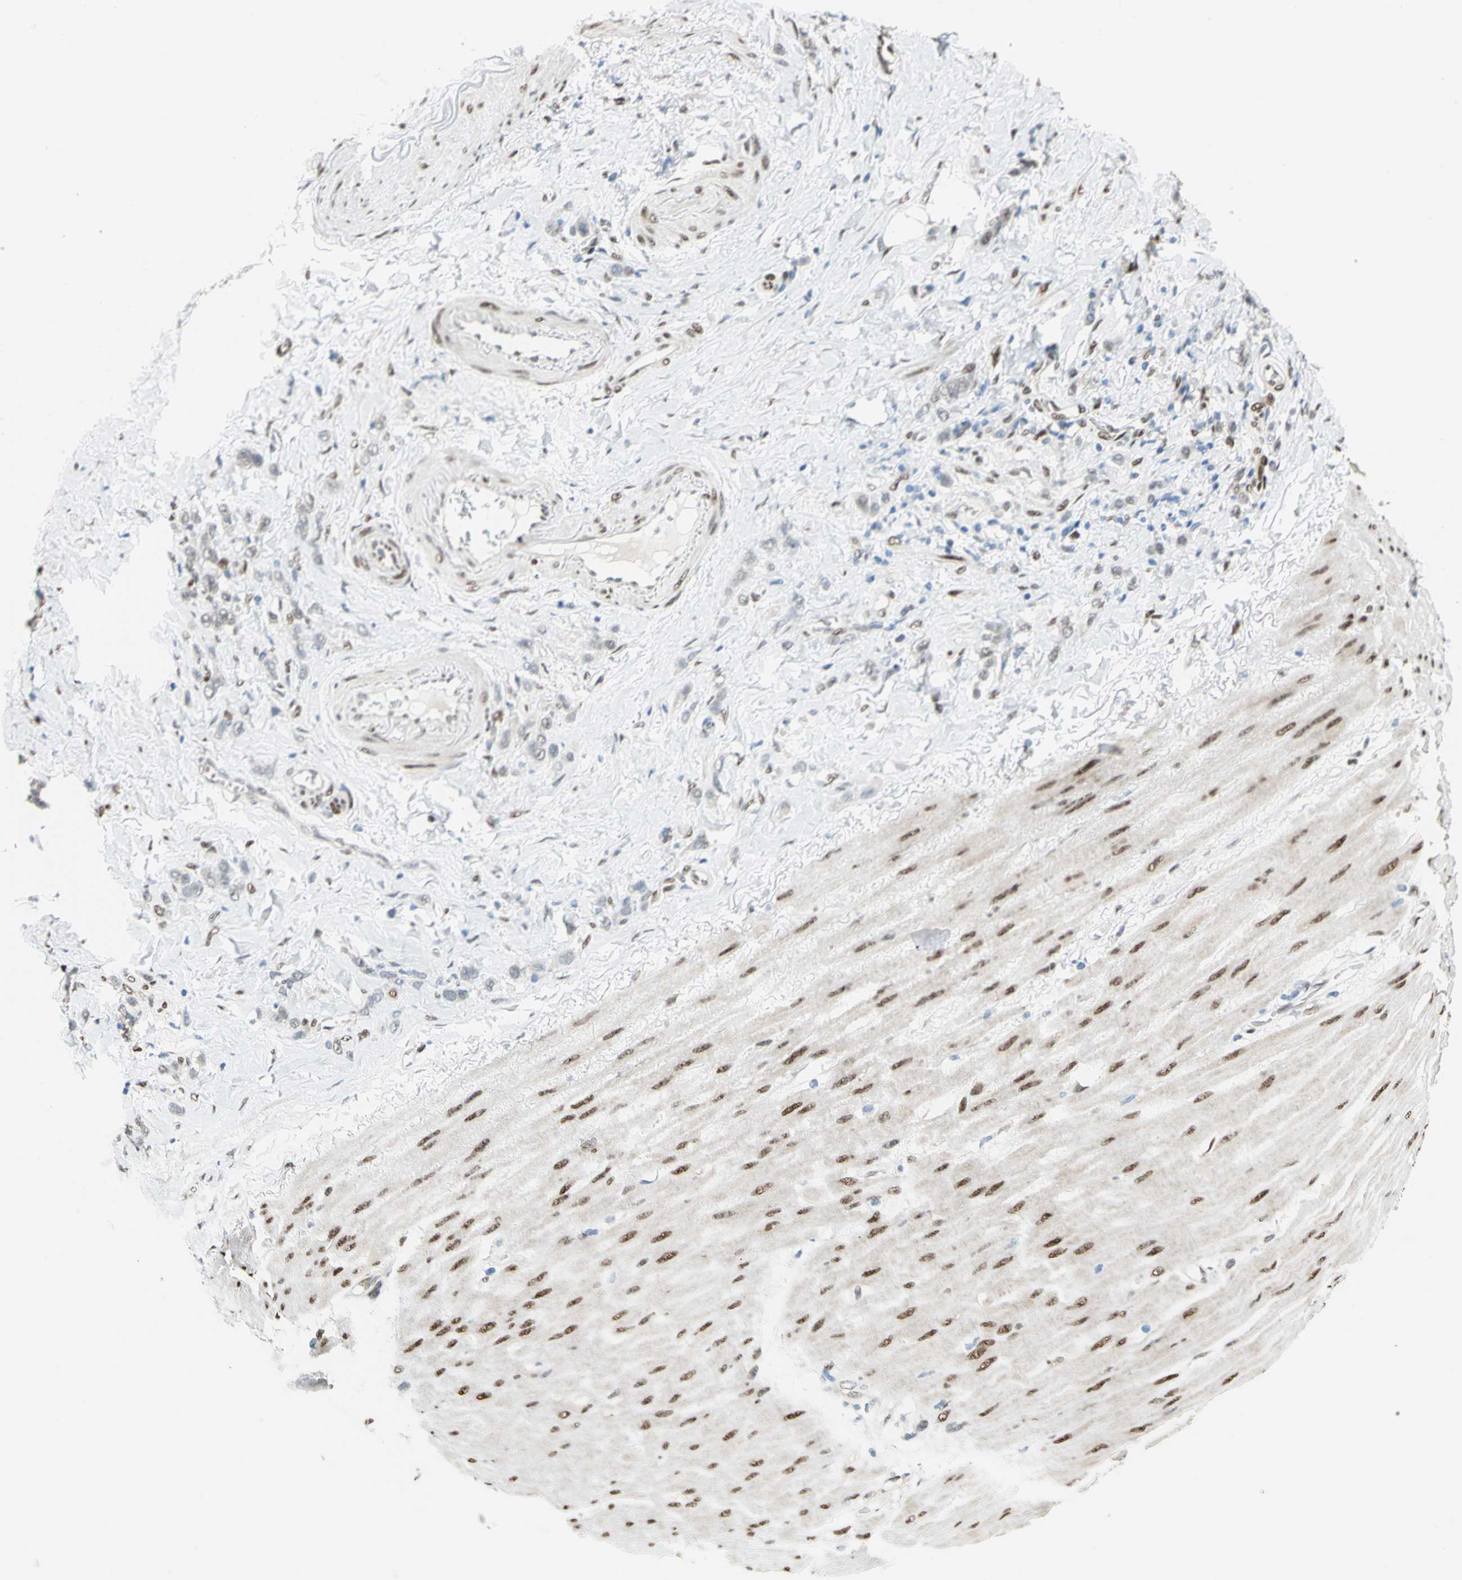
{"staining": {"intensity": "negative", "quantity": "none", "location": "none"}, "tissue": "stomach cancer", "cell_type": "Tumor cells", "image_type": "cancer", "snomed": [{"axis": "morphology", "description": "Normal tissue, NOS"}, {"axis": "morphology", "description": "Adenocarcinoma, NOS"}, {"axis": "topography", "description": "Stomach"}], "caption": "An image of human stomach cancer (adenocarcinoma) is negative for staining in tumor cells.", "gene": "RBFOX2", "patient": {"sex": "male", "age": 82}}